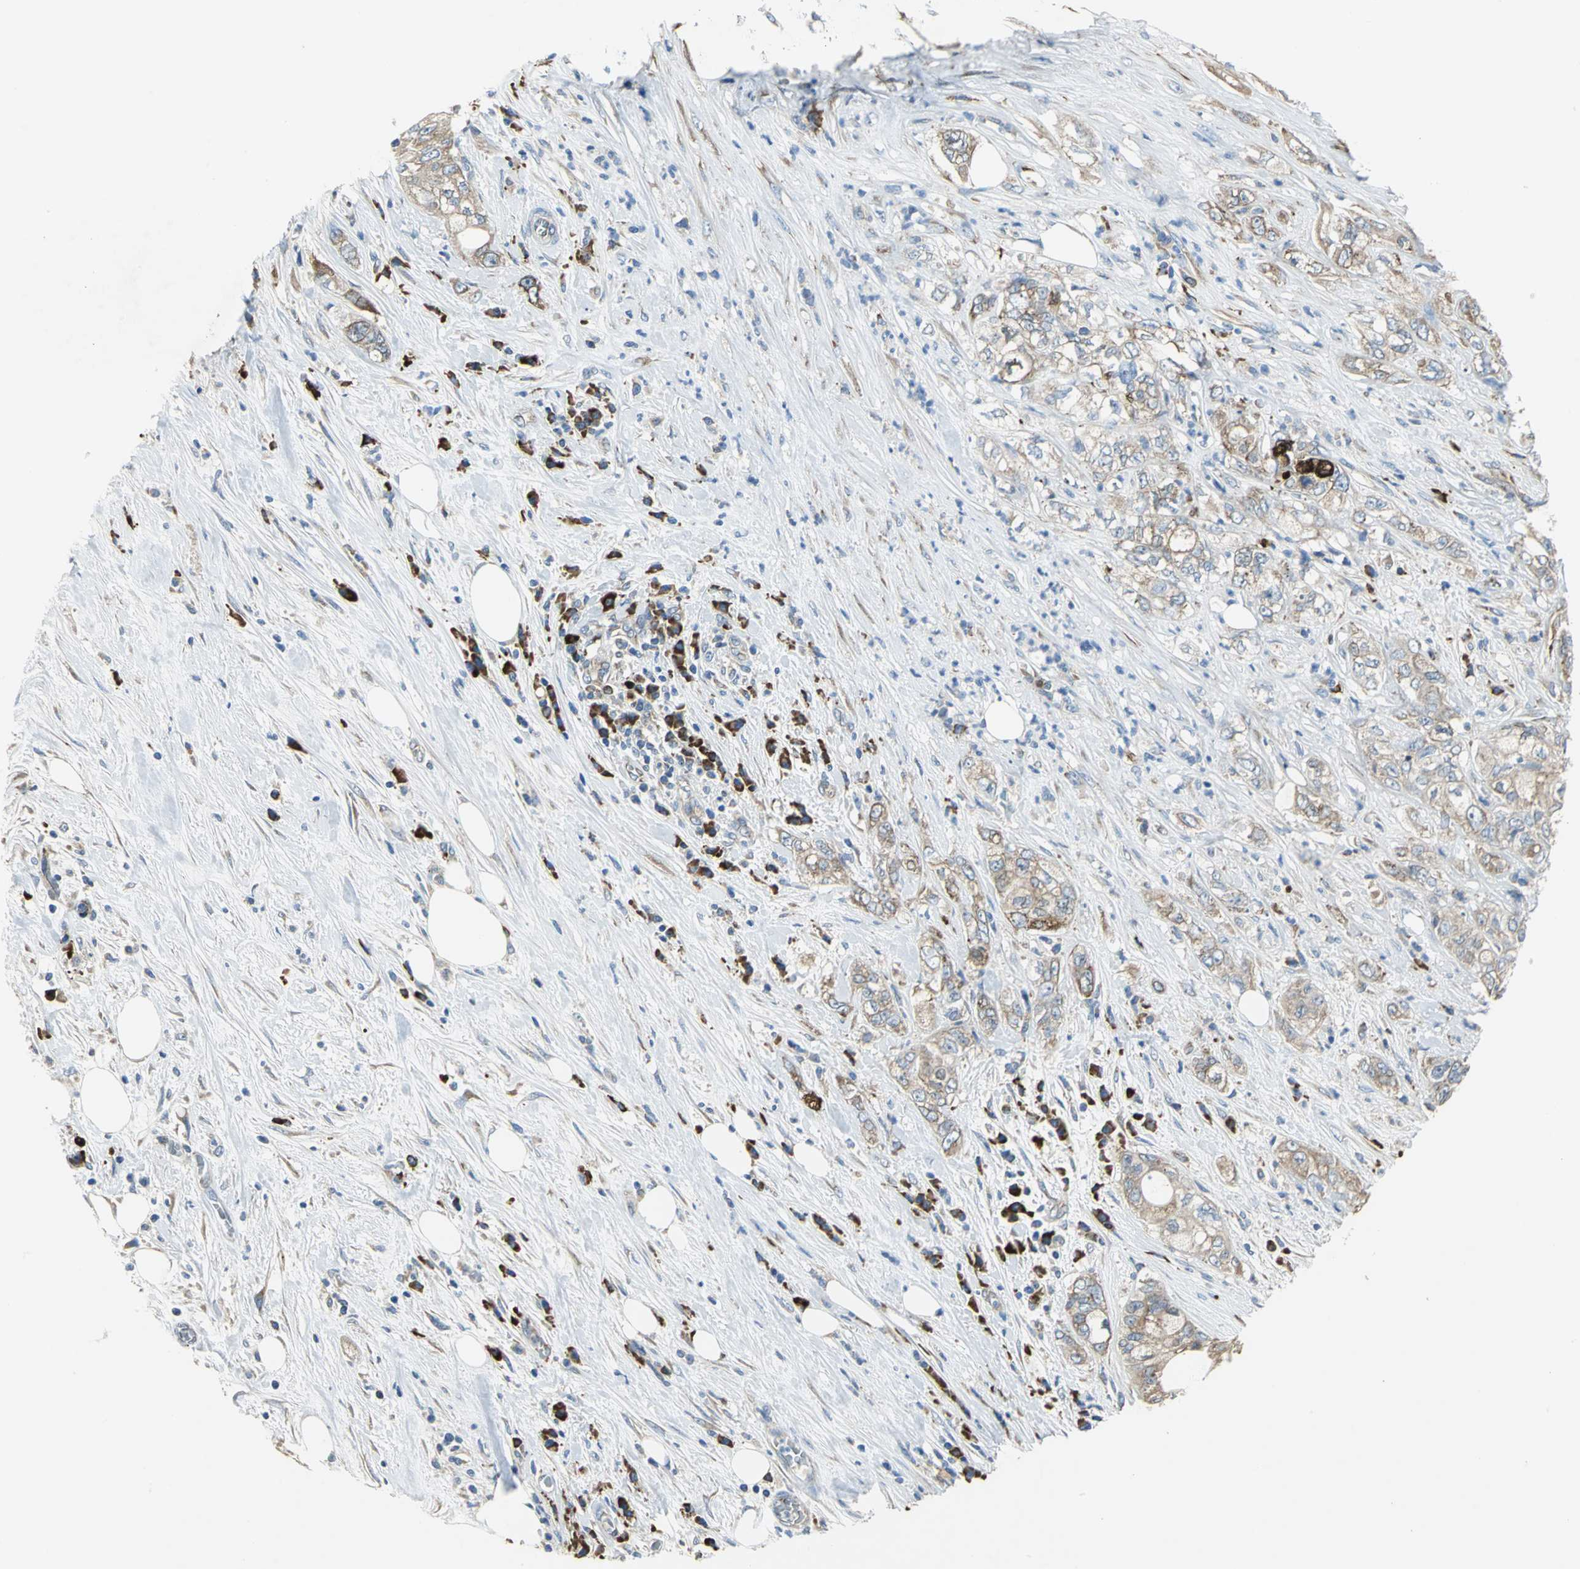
{"staining": {"intensity": "moderate", "quantity": ">75%", "location": "cytoplasmic/membranous"}, "tissue": "pancreatic cancer", "cell_type": "Tumor cells", "image_type": "cancer", "snomed": [{"axis": "morphology", "description": "Adenocarcinoma, NOS"}, {"axis": "topography", "description": "Pancreas"}], "caption": "Pancreatic cancer tissue exhibits moderate cytoplasmic/membranous positivity in about >75% of tumor cells (IHC, brightfield microscopy, high magnification).", "gene": "TULP4", "patient": {"sex": "male", "age": 70}}